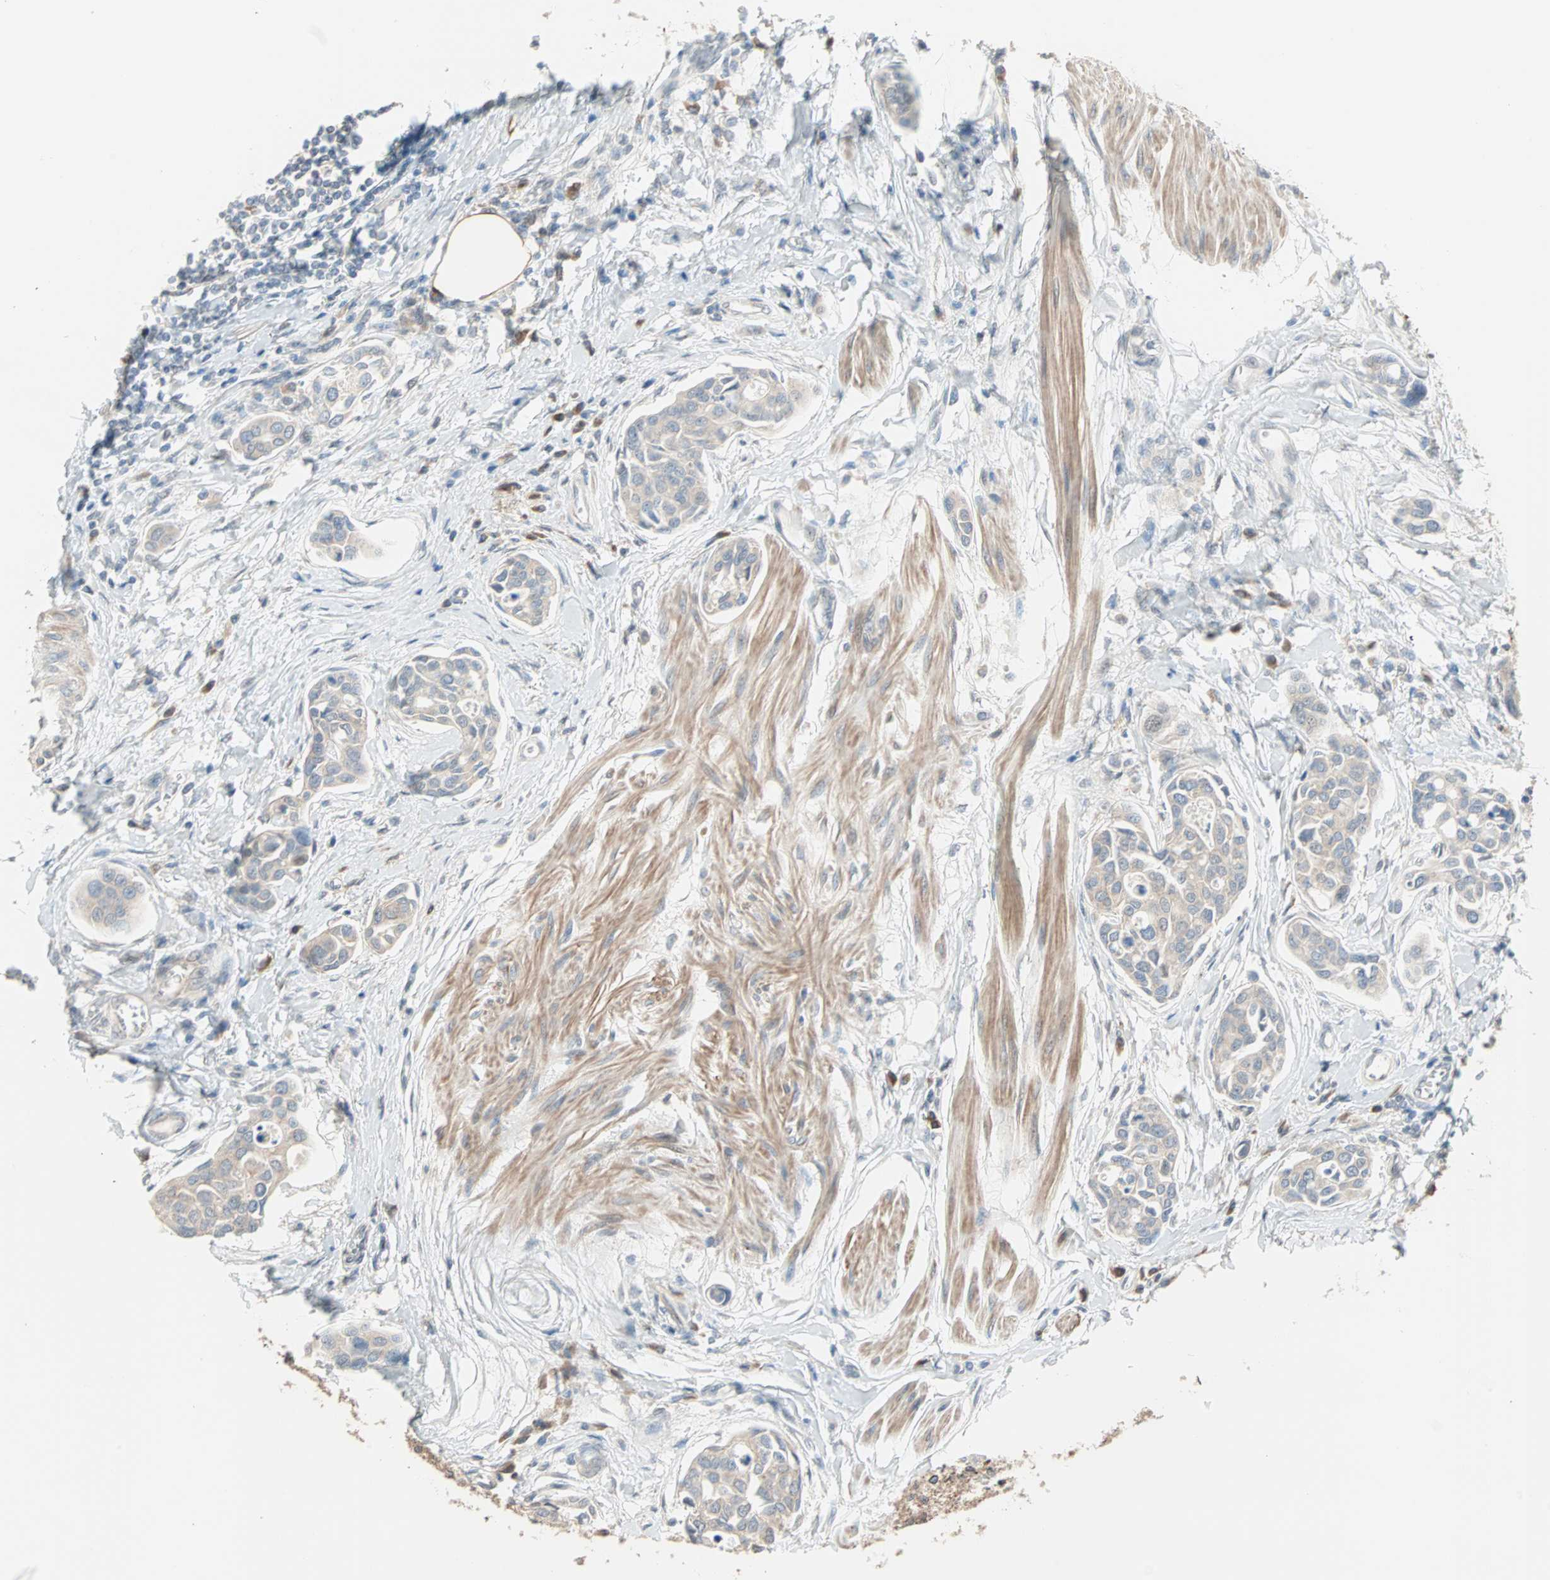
{"staining": {"intensity": "weak", "quantity": "25%-75%", "location": "cytoplasmic/membranous"}, "tissue": "urothelial cancer", "cell_type": "Tumor cells", "image_type": "cancer", "snomed": [{"axis": "morphology", "description": "Urothelial carcinoma, High grade"}, {"axis": "topography", "description": "Urinary bladder"}], "caption": "Tumor cells display weak cytoplasmic/membranous positivity in approximately 25%-75% of cells in urothelial carcinoma (high-grade).", "gene": "SAR1A", "patient": {"sex": "male", "age": 78}}